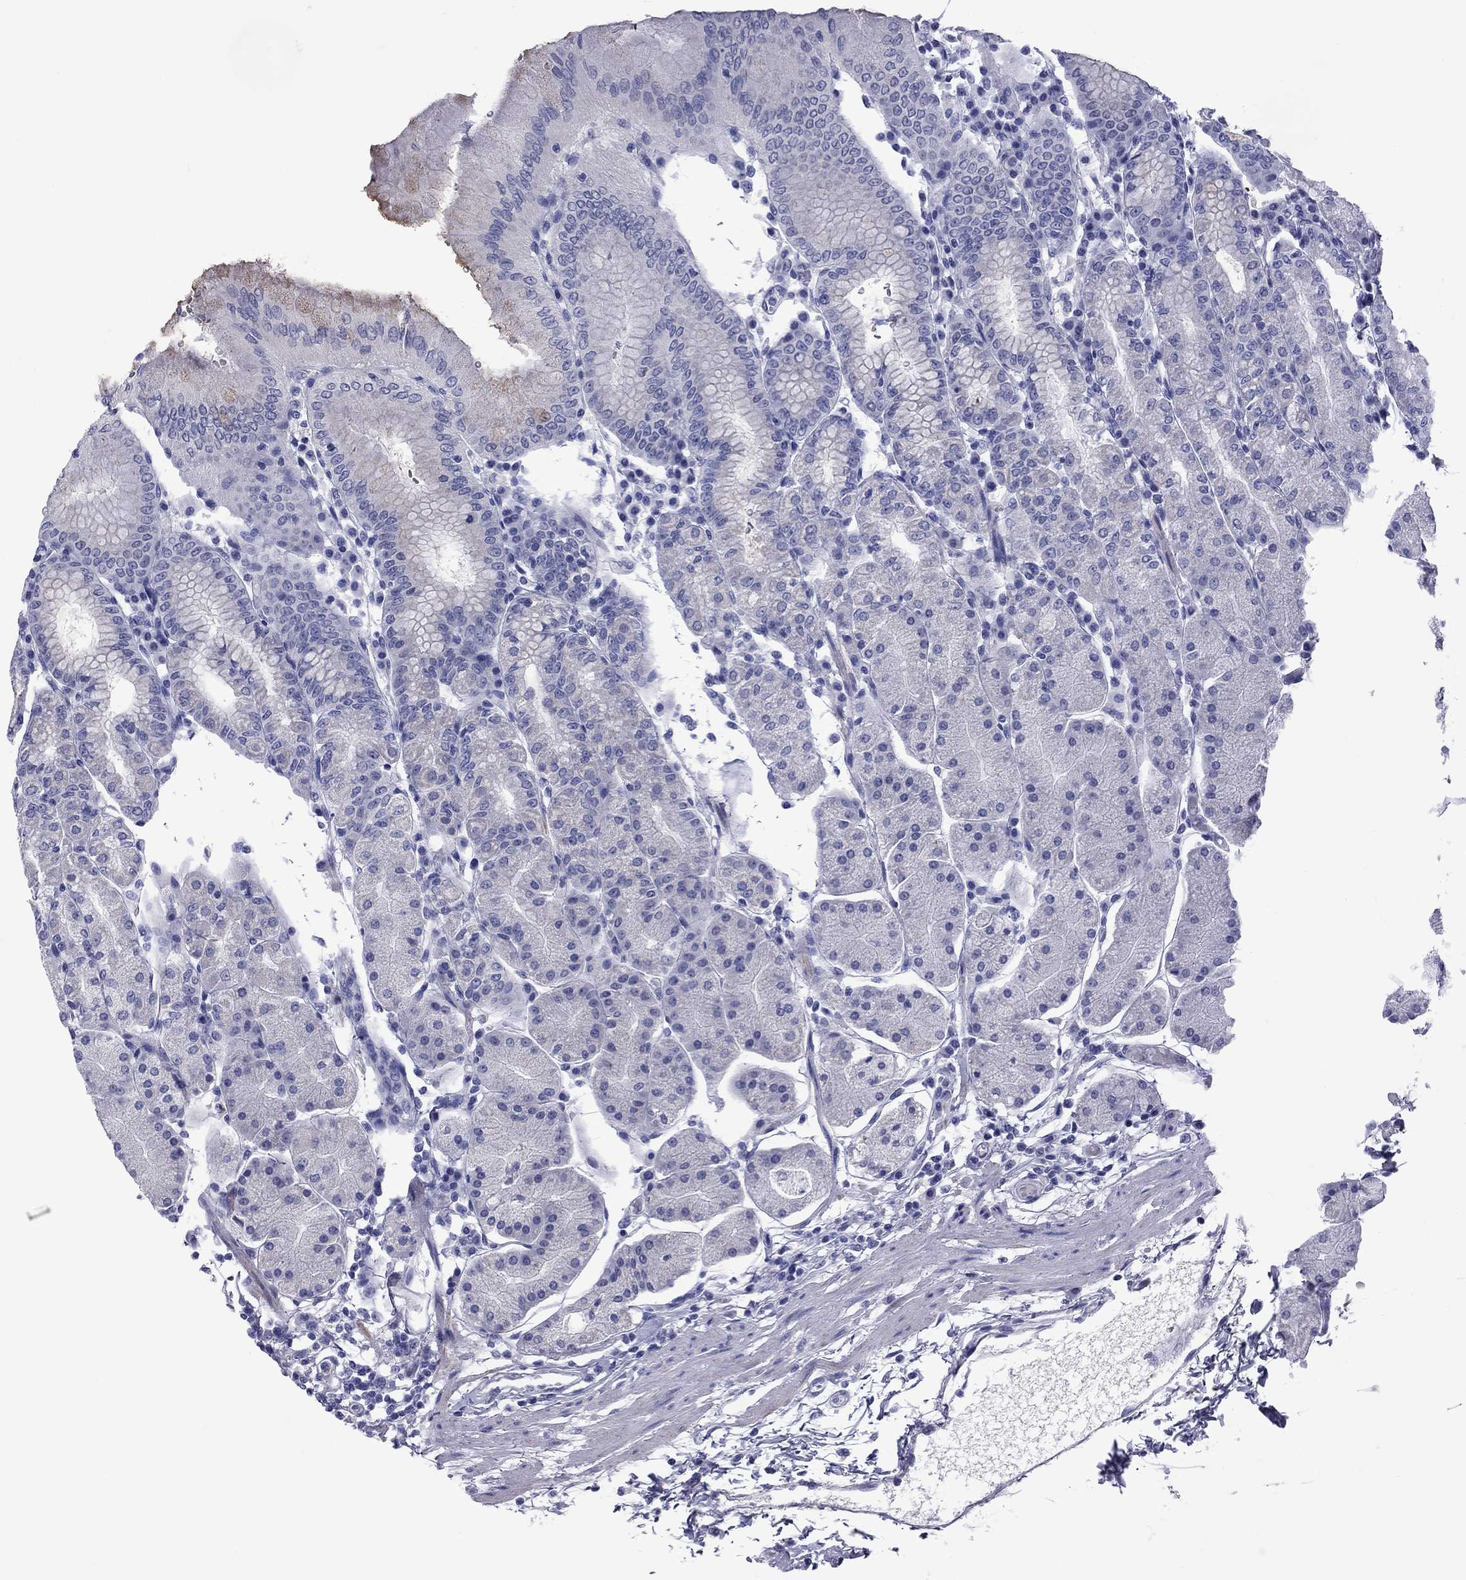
{"staining": {"intensity": "negative", "quantity": "none", "location": "none"}, "tissue": "stomach", "cell_type": "Glandular cells", "image_type": "normal", "snomed": [{"axis": "morphology", "description": "Normal tissue, NOS"}, {"axis": "topography", "description": "Stomach"}], "caption": "Immunohistochemistry micrograph of unremarkable human stomach stained for a protein (brown), which exhibits no positivity in glandular cells.", "gene": "EPPIN", "patient": {"sex": "male", "age": 54}}